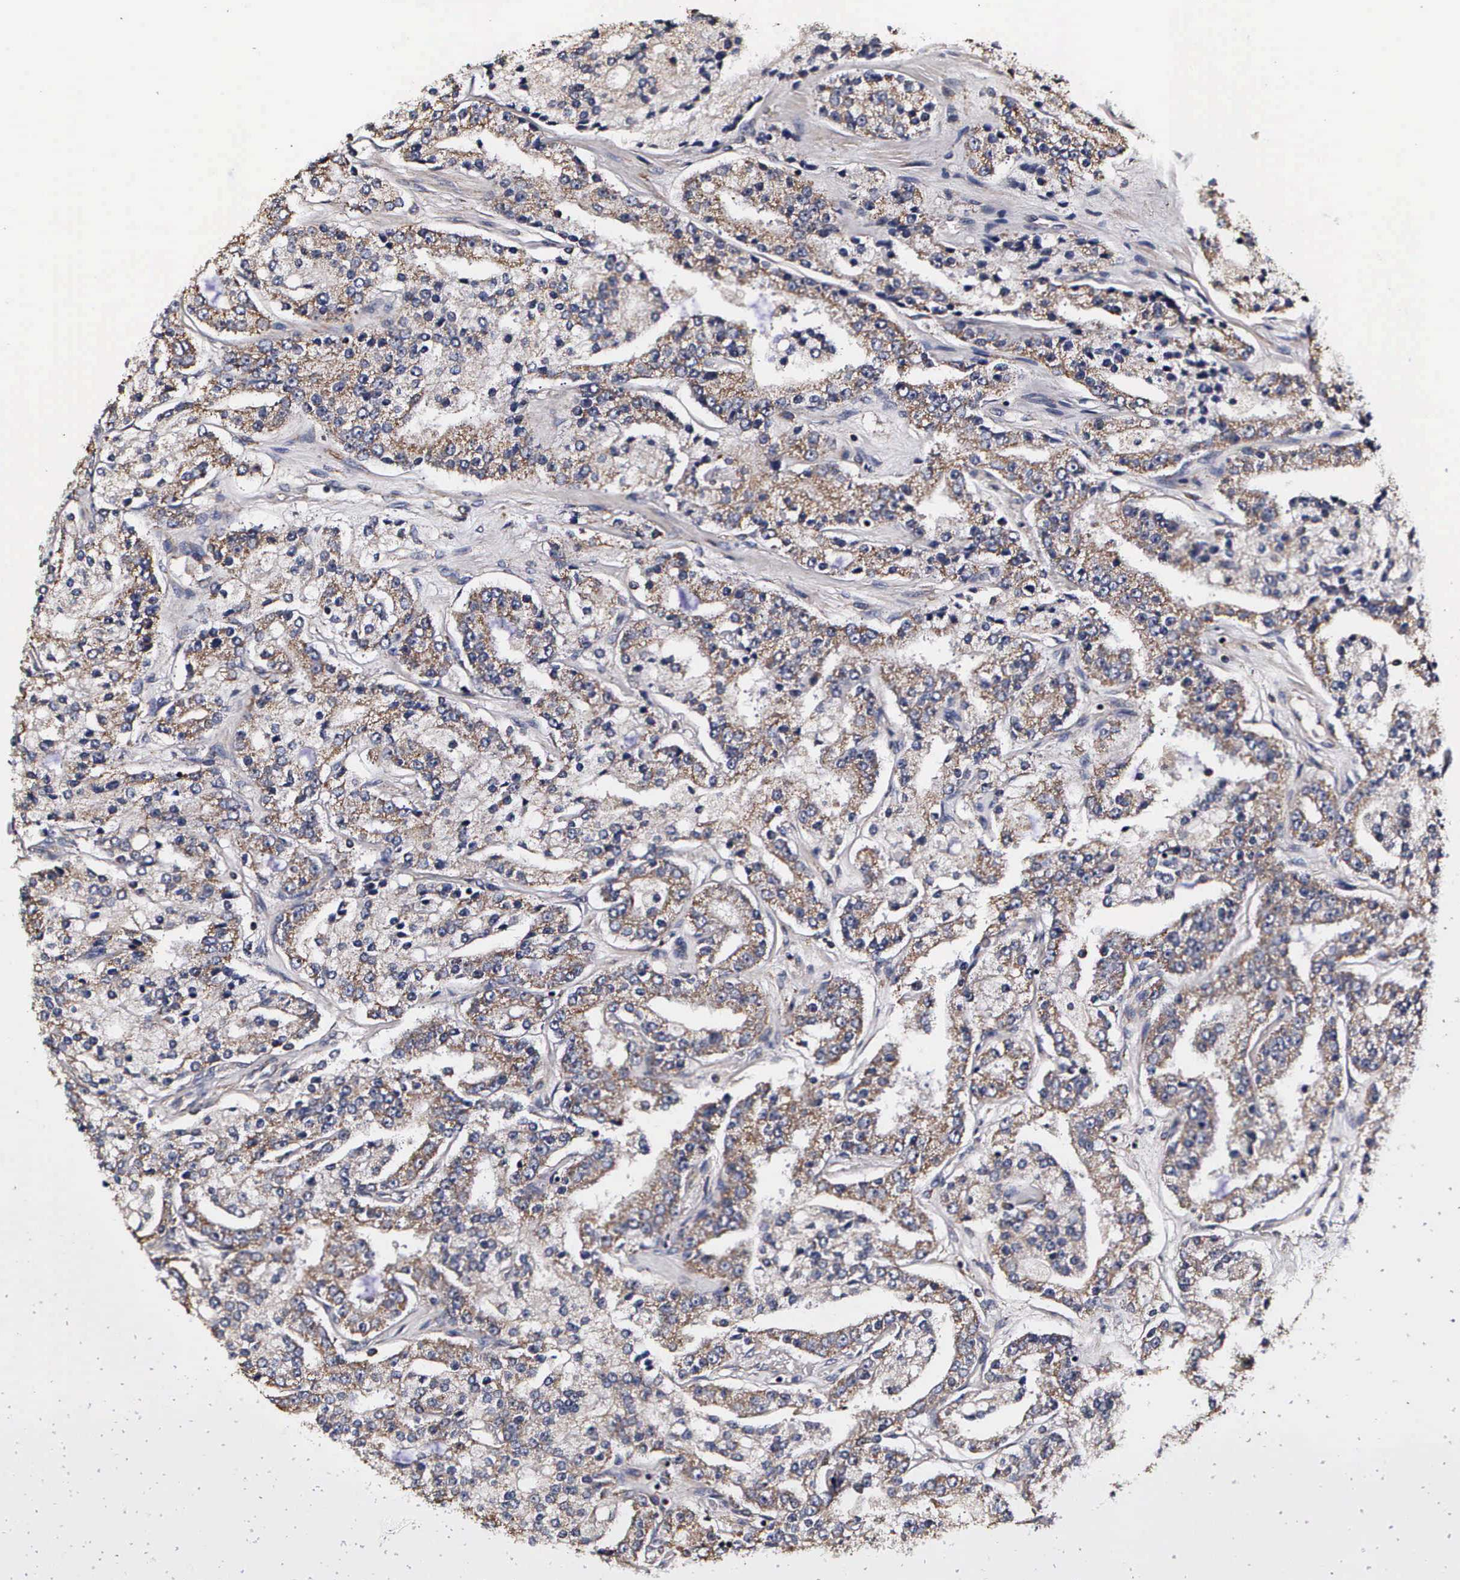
{"staining": {"intensity": "weak", "quantity": ">75%", "location": "cytoplasmic/membranous"}, "tissue": "prostate cancer", "cell_type": "Tumor cells", "image_type": "cancer", "snomed": [{"axis": "morphology", "description": "Adenocarcinoma, Medium grade"}, {"axis": "topography", "description": "Prostate"}], "caption": "An image of human adenocarcinoma (medium-grade) (prostate) stained for a protein shows weak cytoplasmic/membranous brown staining in tumor cells. (DAB (3,3'-diaminobenzidine) IHC with brightfield microscopy, high magnification).", "gene": "PSMA3", "patient": {"sex": "male", "age": 72}}